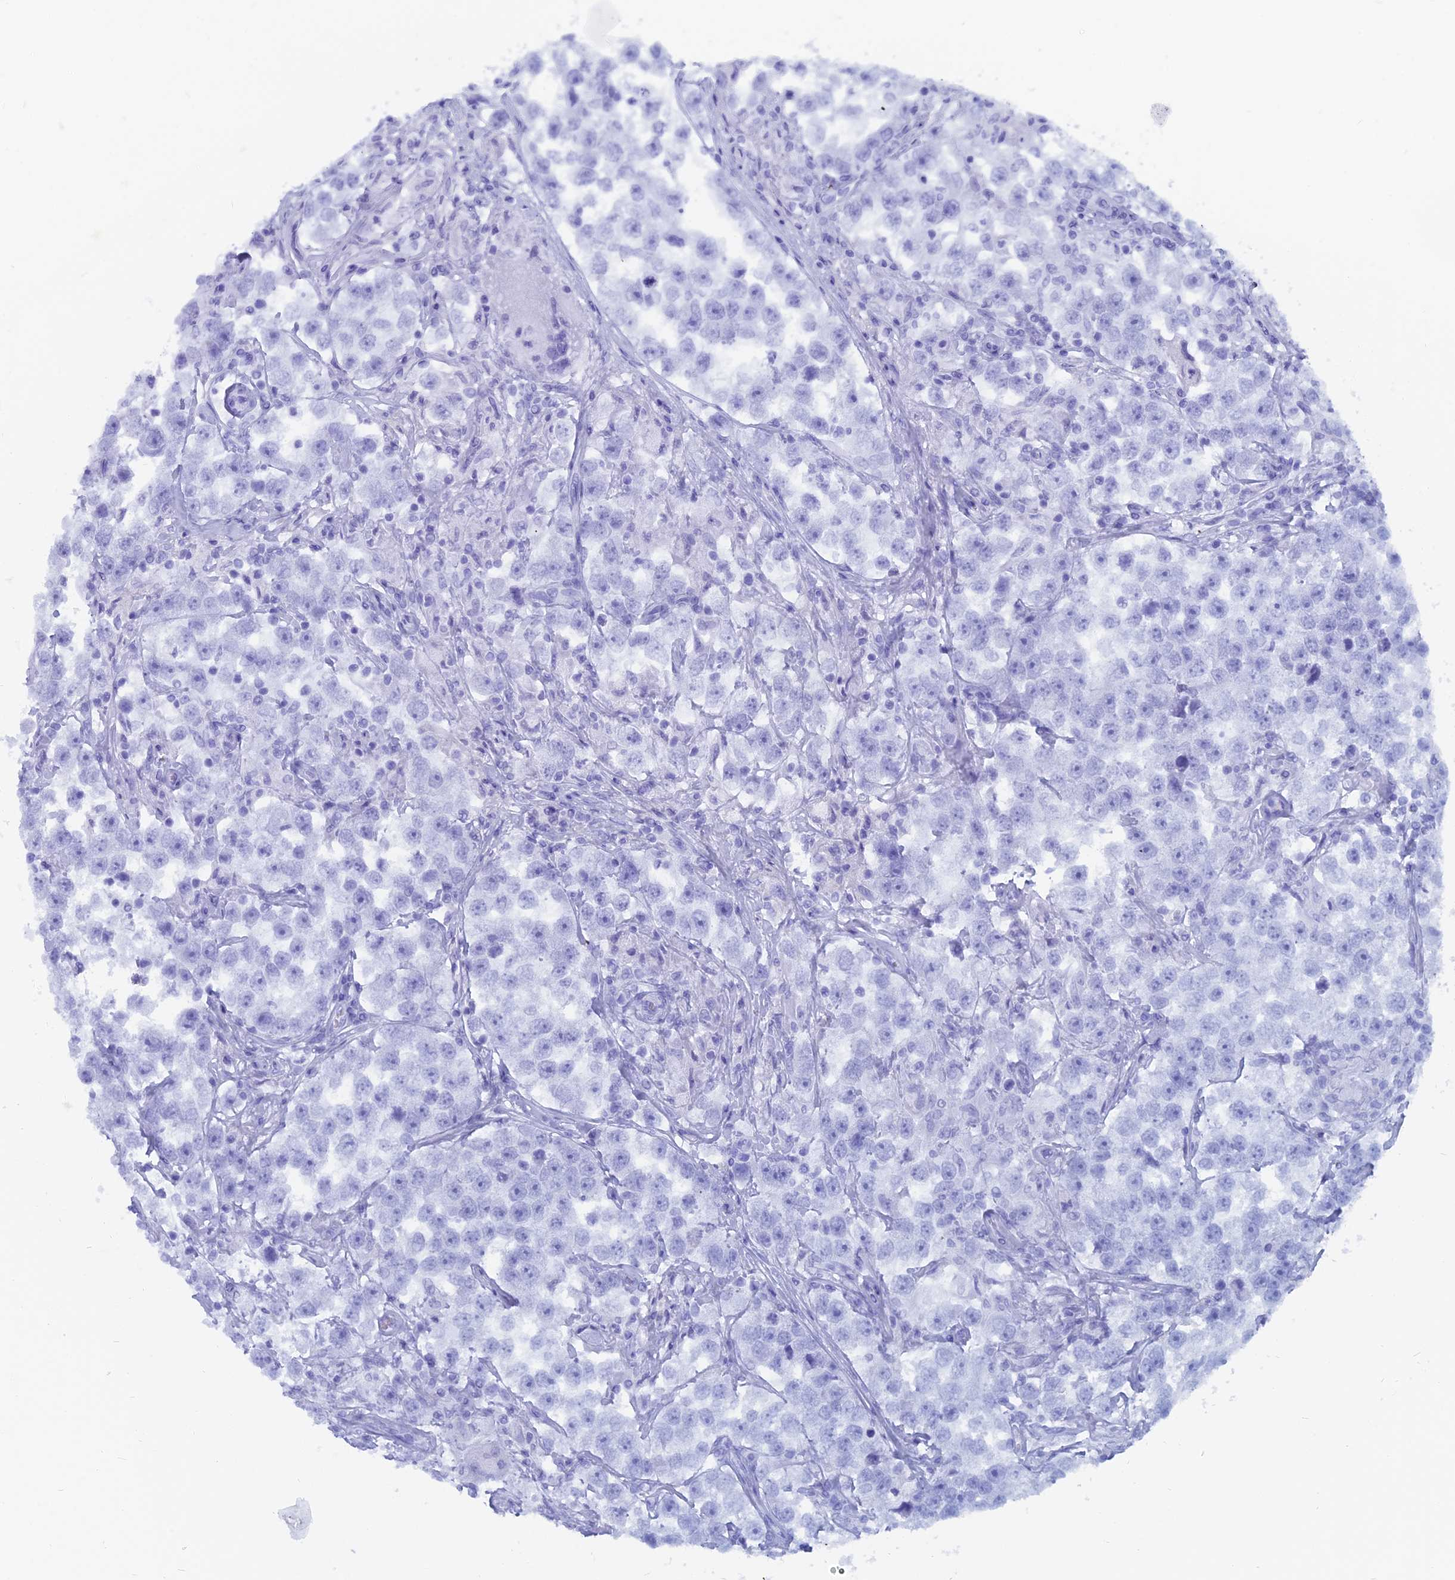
{"staining": {"intensity": "negative", "quantity": "none", "location": "none"}, "tissue": "testis cancer", "cell_type": "Tumor cells", "image_type": "cancer", "snomed": [{"axis": "morphology", "description": "Seminoma, NOS"}, {"axis": "topography", "description": "Testis"}], "caption": "DAB immunohistochemical staining of human testis cancer shows no significant positivity in tumor cells.", "gene": "CAPS", "patient": {"sex": "male", "age": 46}}